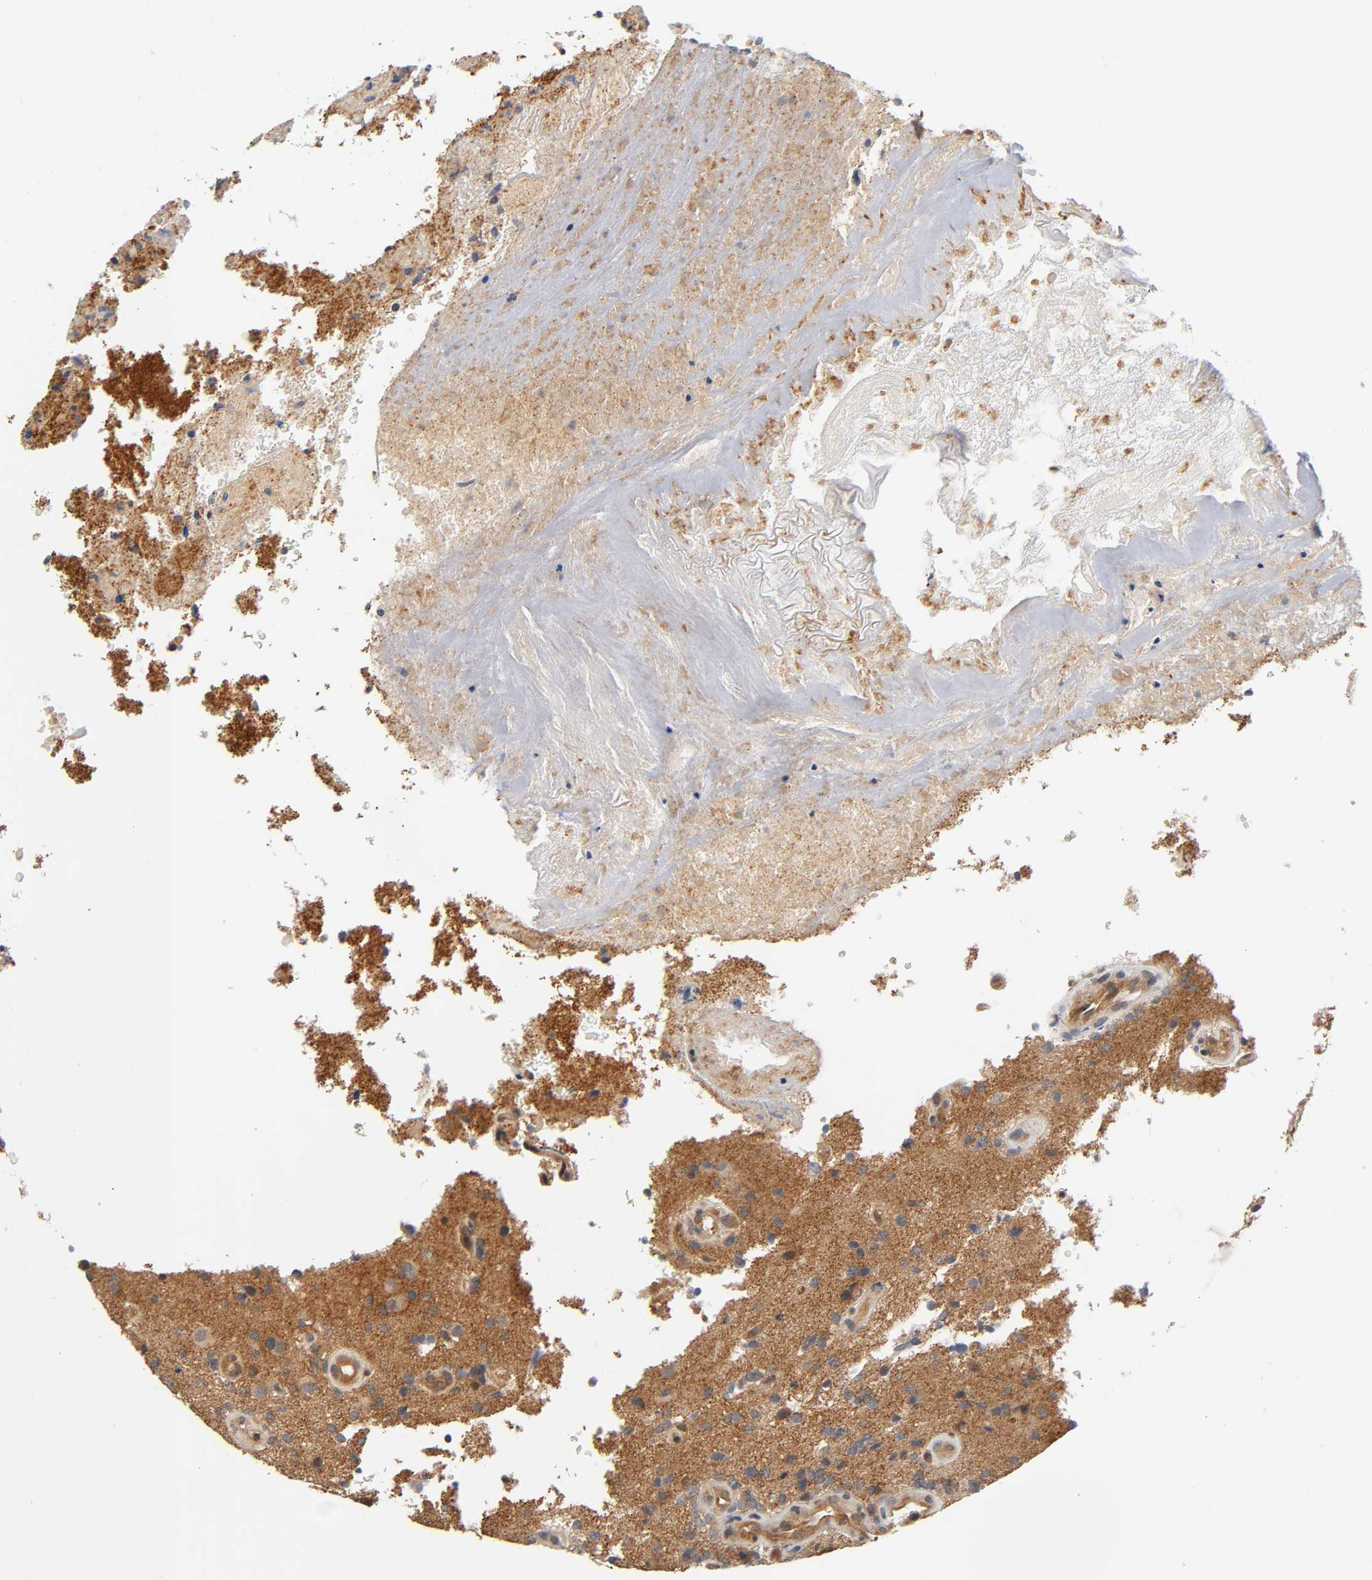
{"staining": {"intensity": "moderate", "quantity": ">75%", "location": "cytoplasmic/membranous"}, "tissue": "glioma", "cell_type": "Tumor cells", "image_type": "cancer", "snomed": [{"axis": "morphology", "description": "Normal tissue, NOS"}, {"axis": "morphology", "description": "Glioma, malignant, High grade"}, {"axis": "topography", "description": "Cerebral cortex"}], "caption": "Glioma tissue displays moderate cytoplasmic/membranous expression in about >75% of tumor cells", "gene": "PRKAB1", "patient": {"sex": "male", "age": 75}}